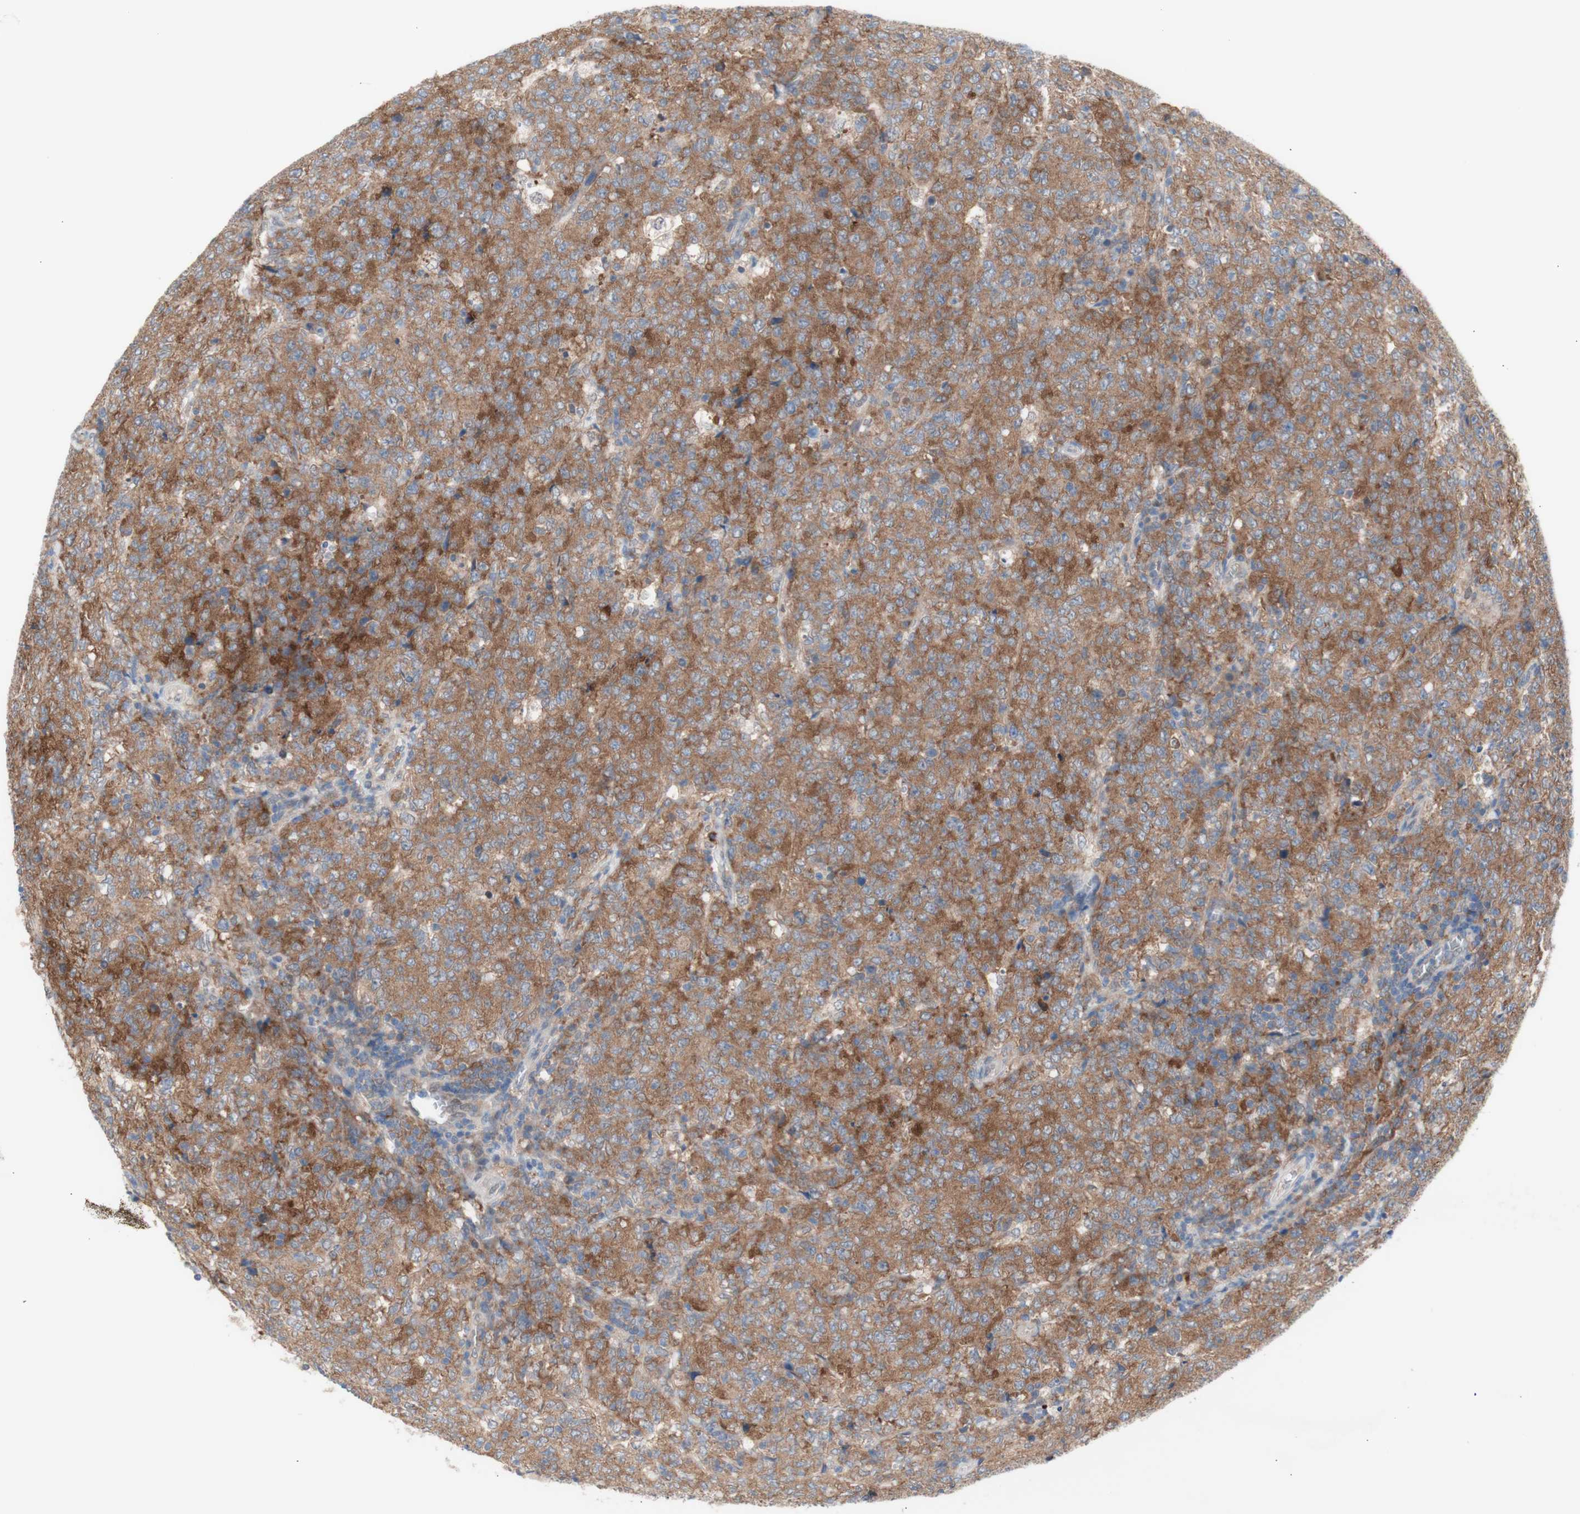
{"staining": {"intensity": "moderate", "quantity": ">75%", "location": "cytoplasmic/membranous"}, "tissue": "lymphoma", "cell_type": "Tumor cells", "image_type": "cancer", "snomed": [{"axis": "morphology", "description": "Malignant lymphoma, non-Hodgkin's type, High grade"}, {"axis": "topography", "description": "Tonsil"}], "caption": "High-magnification brightfield microscopy of malignant lymphoma, non-Hodgkin's type (high-grade) stained with DAB (3,3'-diaminobenzidine) (brown) and counterstained with hematoxylin (blue). tumor cells exhibit moderate cytoplasmic/membranous expression is present in approximately>75% of cells.", "gene": "PRMT5", "patient": {"sex": "female", "age": 36}}